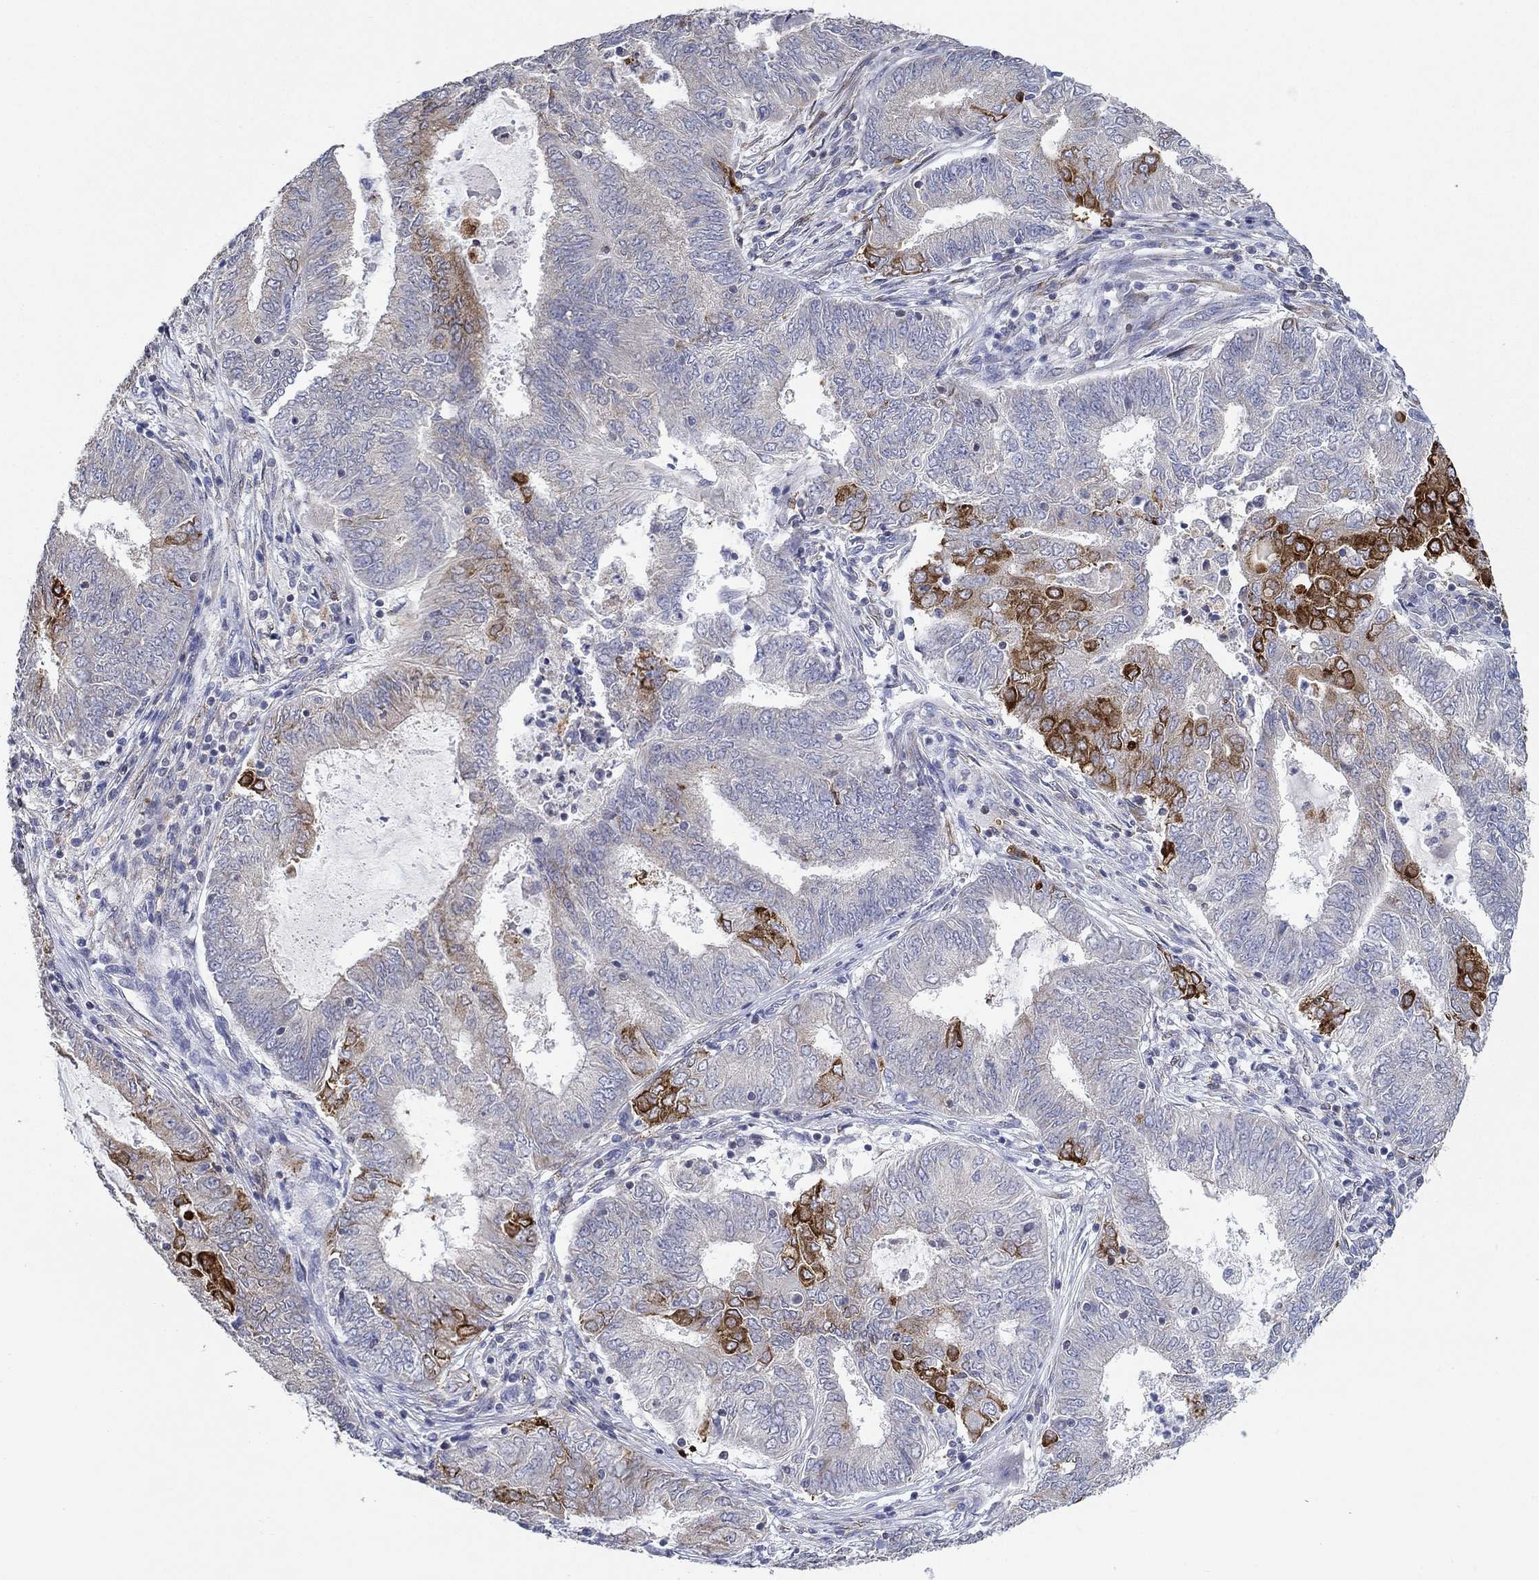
{"staining": {"intensity": "strong", "quantity": "<25%", "location": "cytoplasmic/membranous"}, "tissue": "endometrial cancer", "cell_type": "Tumor cells", "image_type": "cancer", "snomed": [{"axis": "morphology", "description": "Adenocarcinoma, NOS"}, {"axis": "topography", "description": "Endometrium"}], "caption": "A brown stain shows strong cytoplasmic/membranous expression of a protein in human endometrial adenocarcinoma tumor cells.", "gene": "ERMP1", "patient": {"sex": "female", "age": 62}}